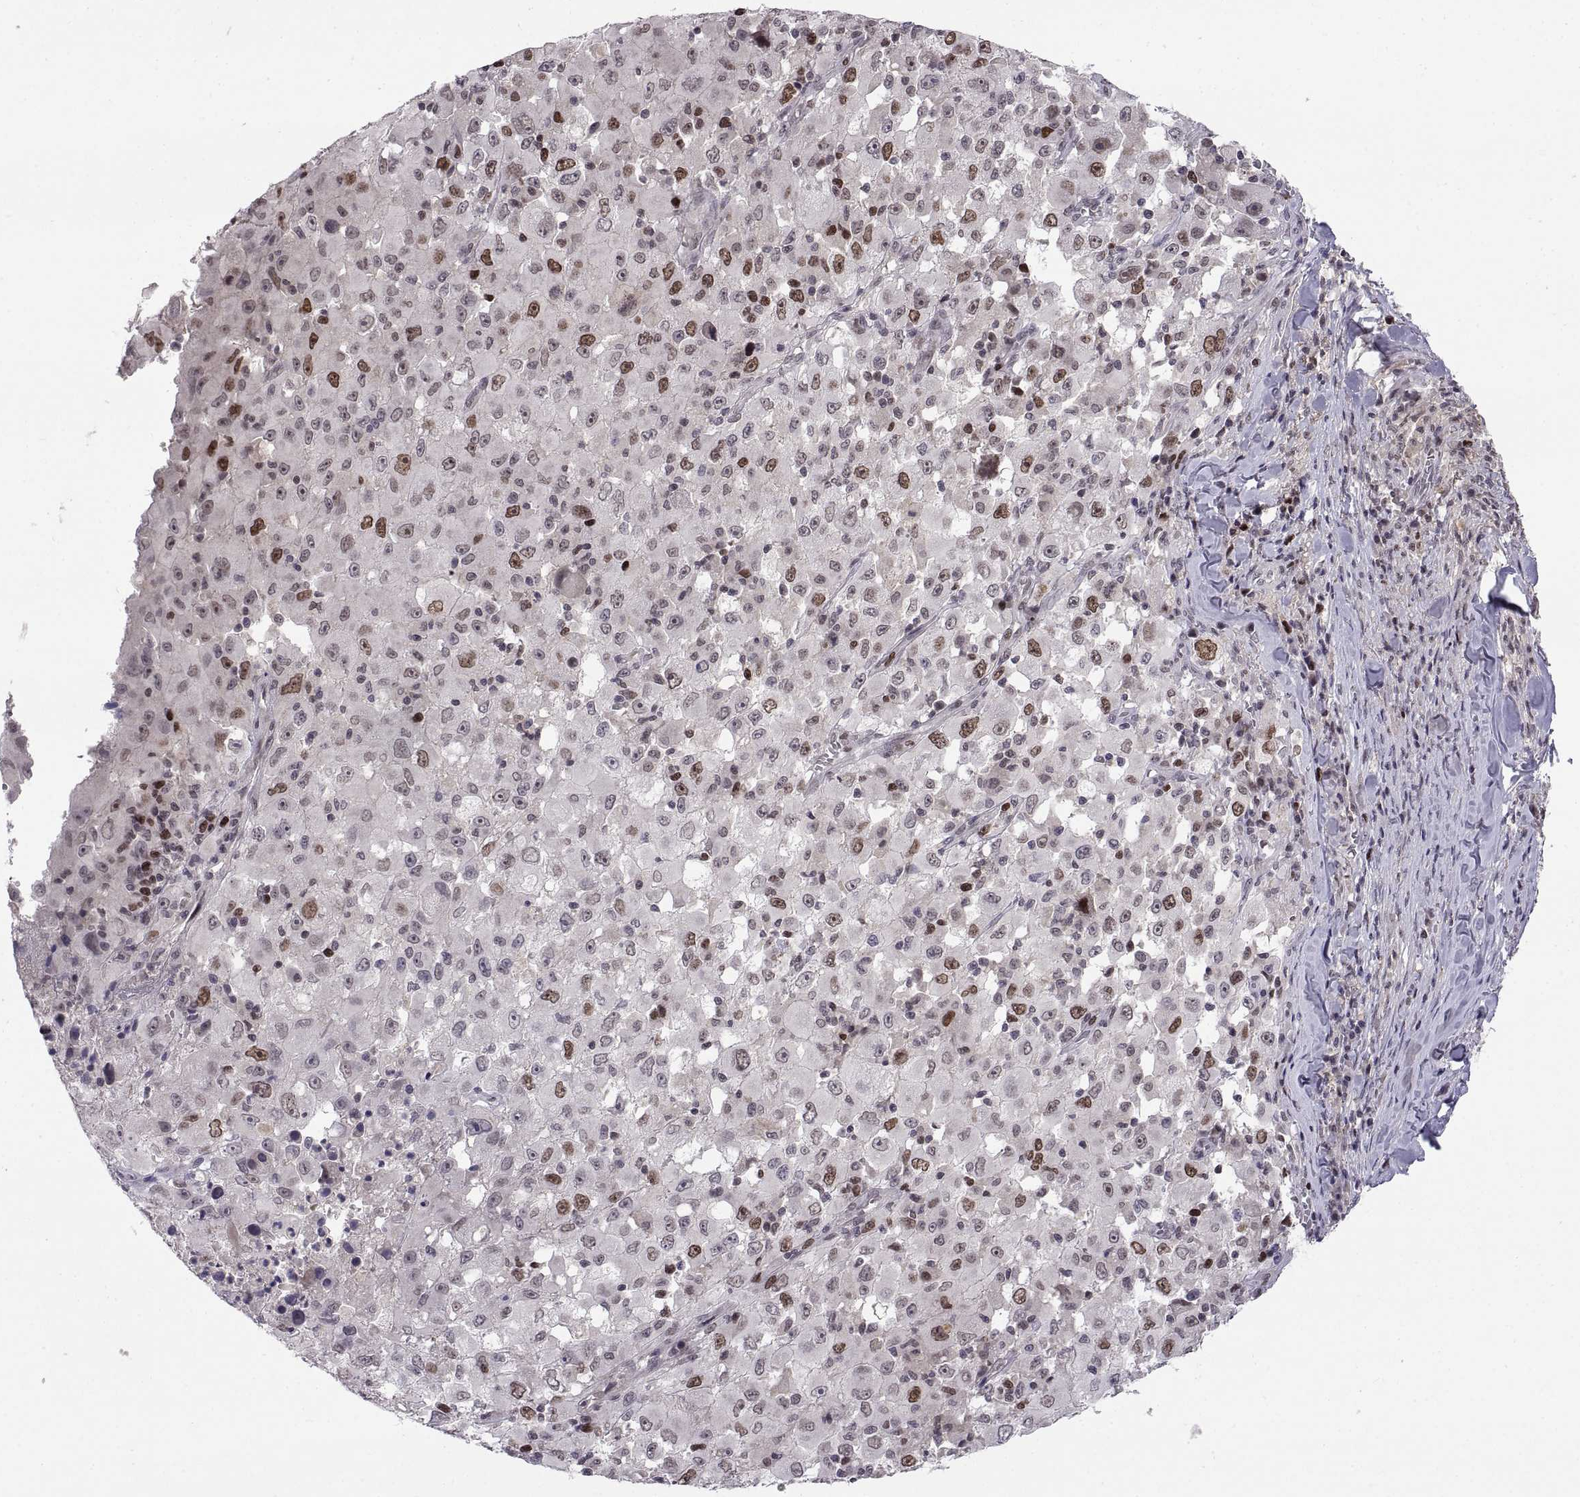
{"staining": {"intensity": "strong", "quantity": "<25%", "location": "nuclear"}, "tissue": "melanoma", "cell_type": "Tumor cells", "image_type": "cancer", "snomed": [{"axis": "morphology", "description": "Malignant melanoma, Metastatic site"}, {"axis": "topography", "description": "Soft tissue"}], "caption": "Strong nuclear staining is appreciated in approximately <25% of tumor cells in melanoma. (IHC, brightfield microscopy, high magnification).", "gene": "CHFR", "patient": {"sex": "male", "age": 50}}